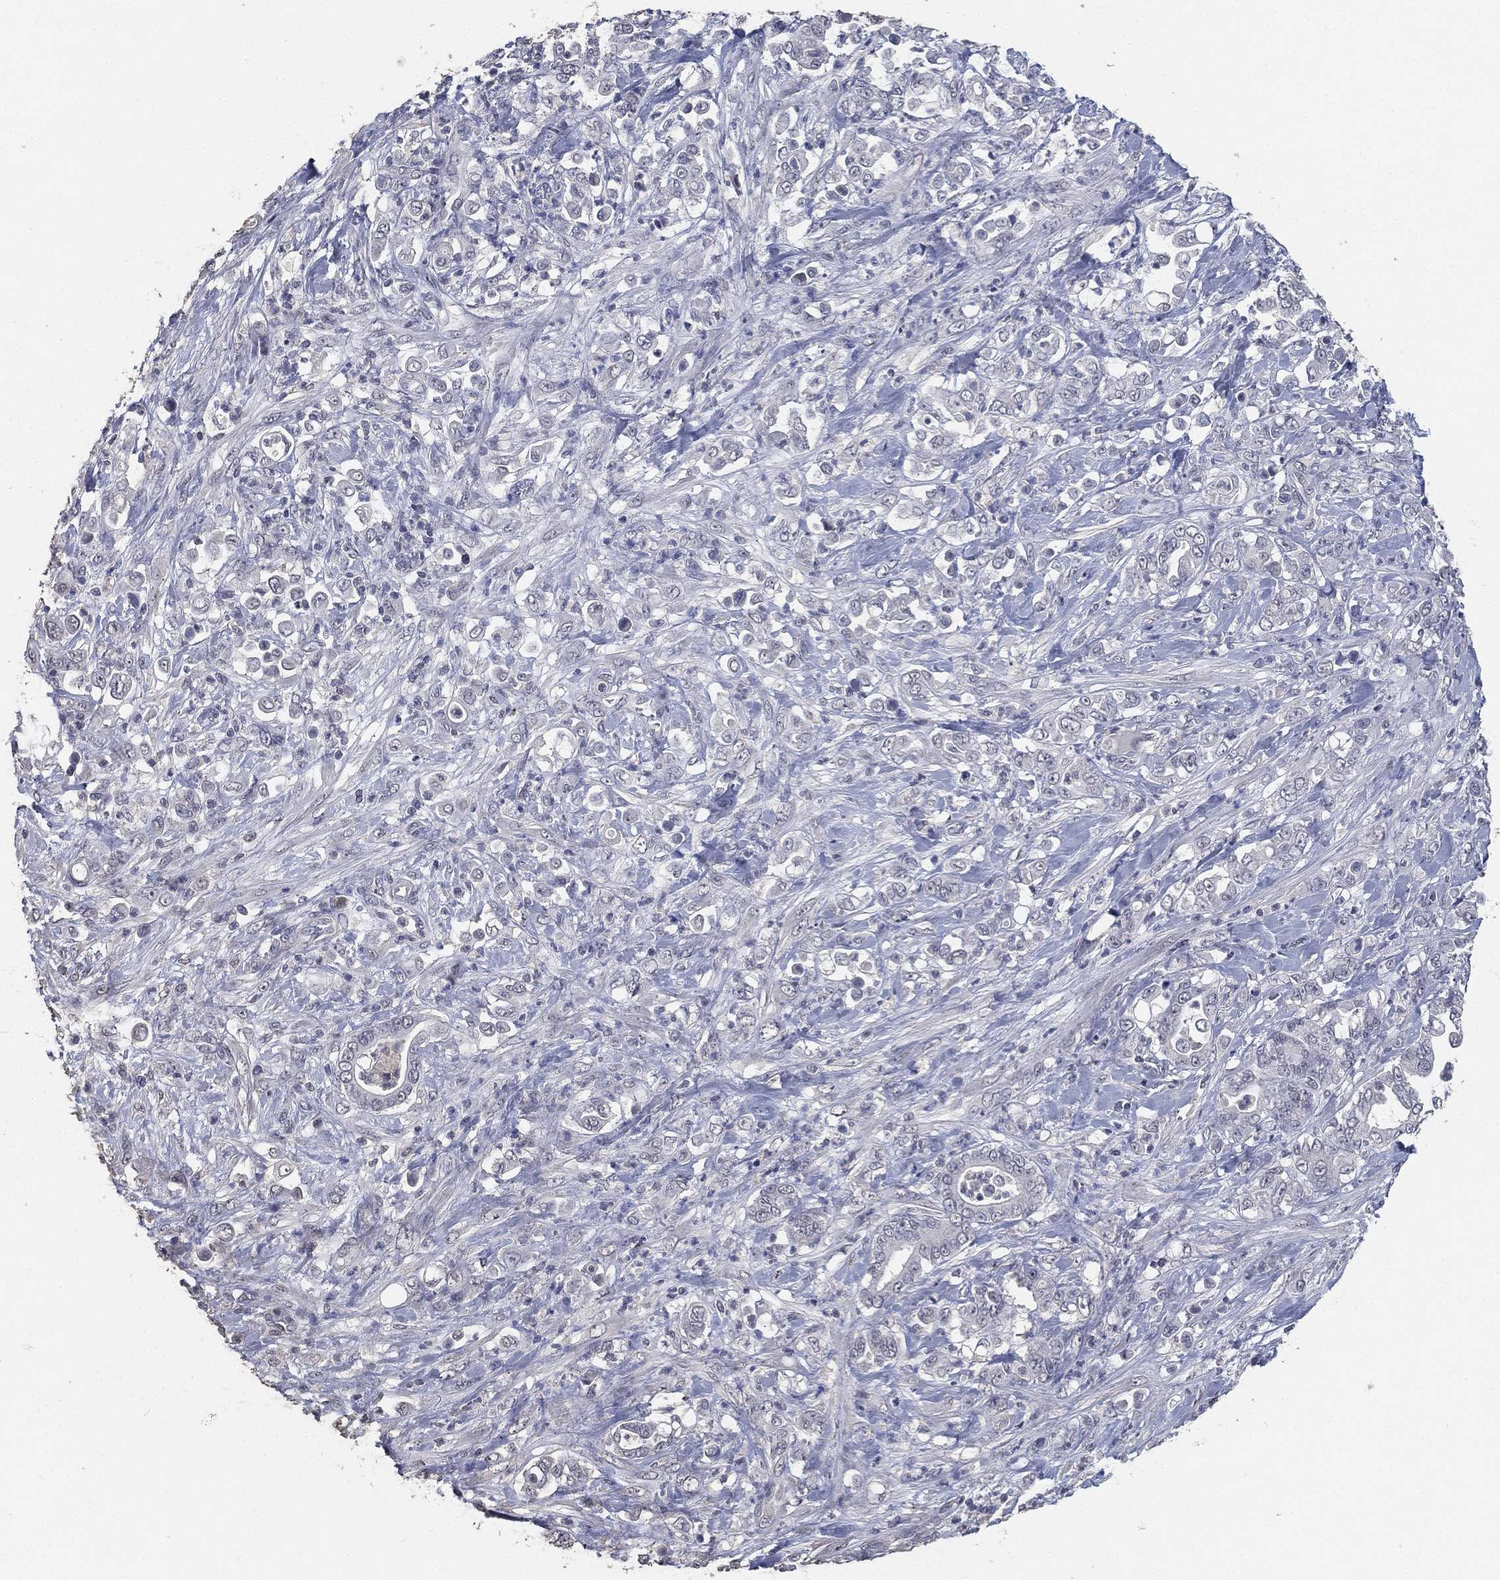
{"staining": {"intensity": "negative", "quantity": "none", "location": "none"}, "tissue": "stomach cancer", "cell_type": "Tumor cells", "image_type": "cancer", "snomed": [{"axis": "morphology", "description": "Adenocarcinoma, NOS"}, {"axis": "topography", "description": "Stomach"}], "caption": "High power microscopy micrograph of an immunohistochemistry photomicrograph of adenocarcinoma (stomach), revealing no significant expression in tumor cells.", "gene": "DSG1", "patient": {"sex": "female", "age": 79}}